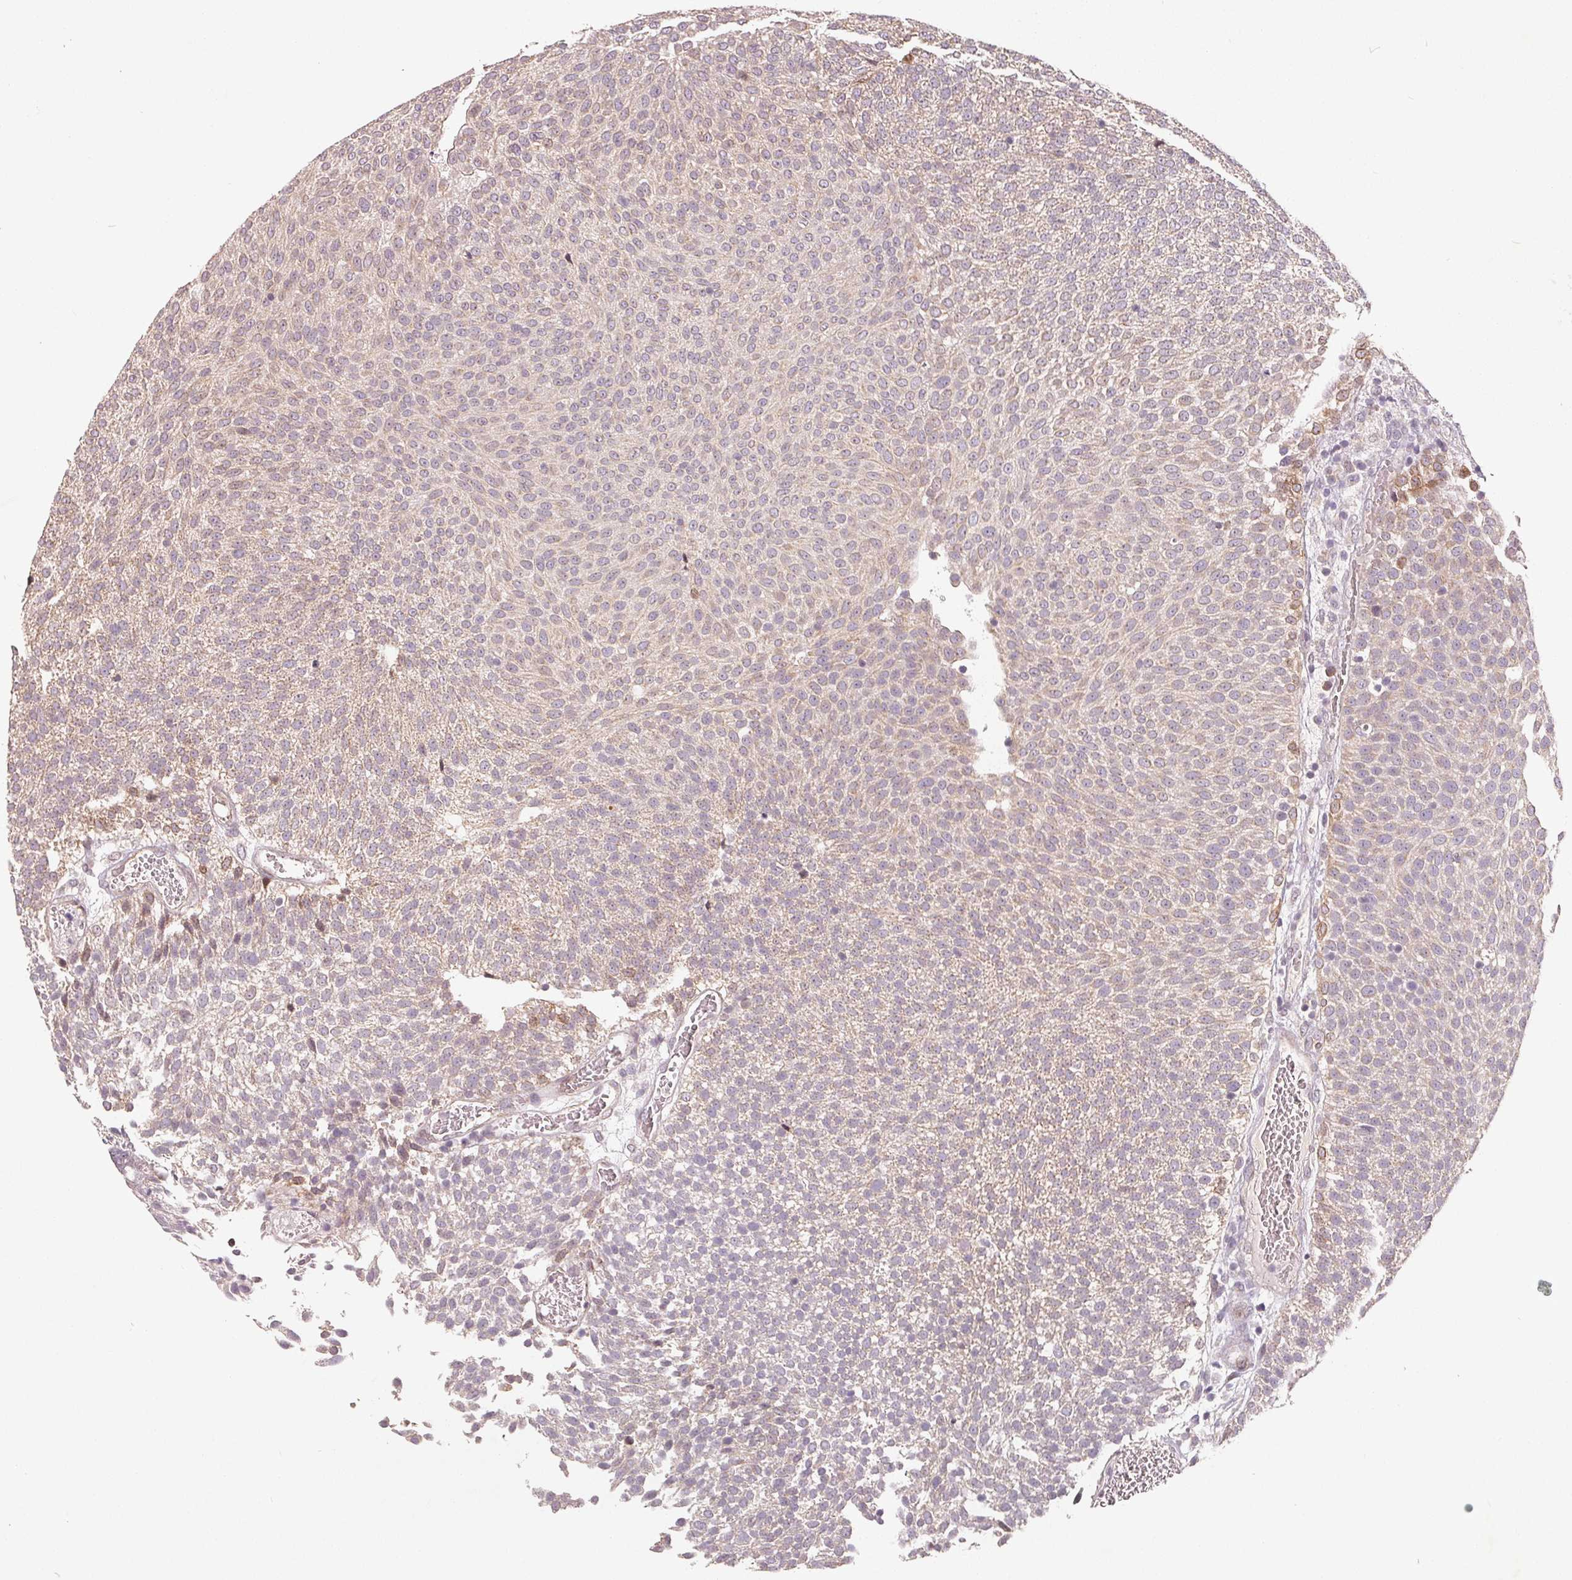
{"staining": {"intensity": "weak", "quantity": "<25%", "location": "cytoplasmic/membranous"}, "tissue": "urothelial cancer", "cell_type": "Tumor cells", "image_type": "cancer", "snomed": [{"axis": "morphology", "description": "Urothelial carcinoma, Low grade"}, {"axis": "topography", "description": "Urinary bladder"}], "caption": "Urothelial carcinoma (low-grade) stained for a protein using IHC reveals no positivity tumor cells.", "gene": "TMSB15B", "patient": {"sex": "female", "age": 79}}